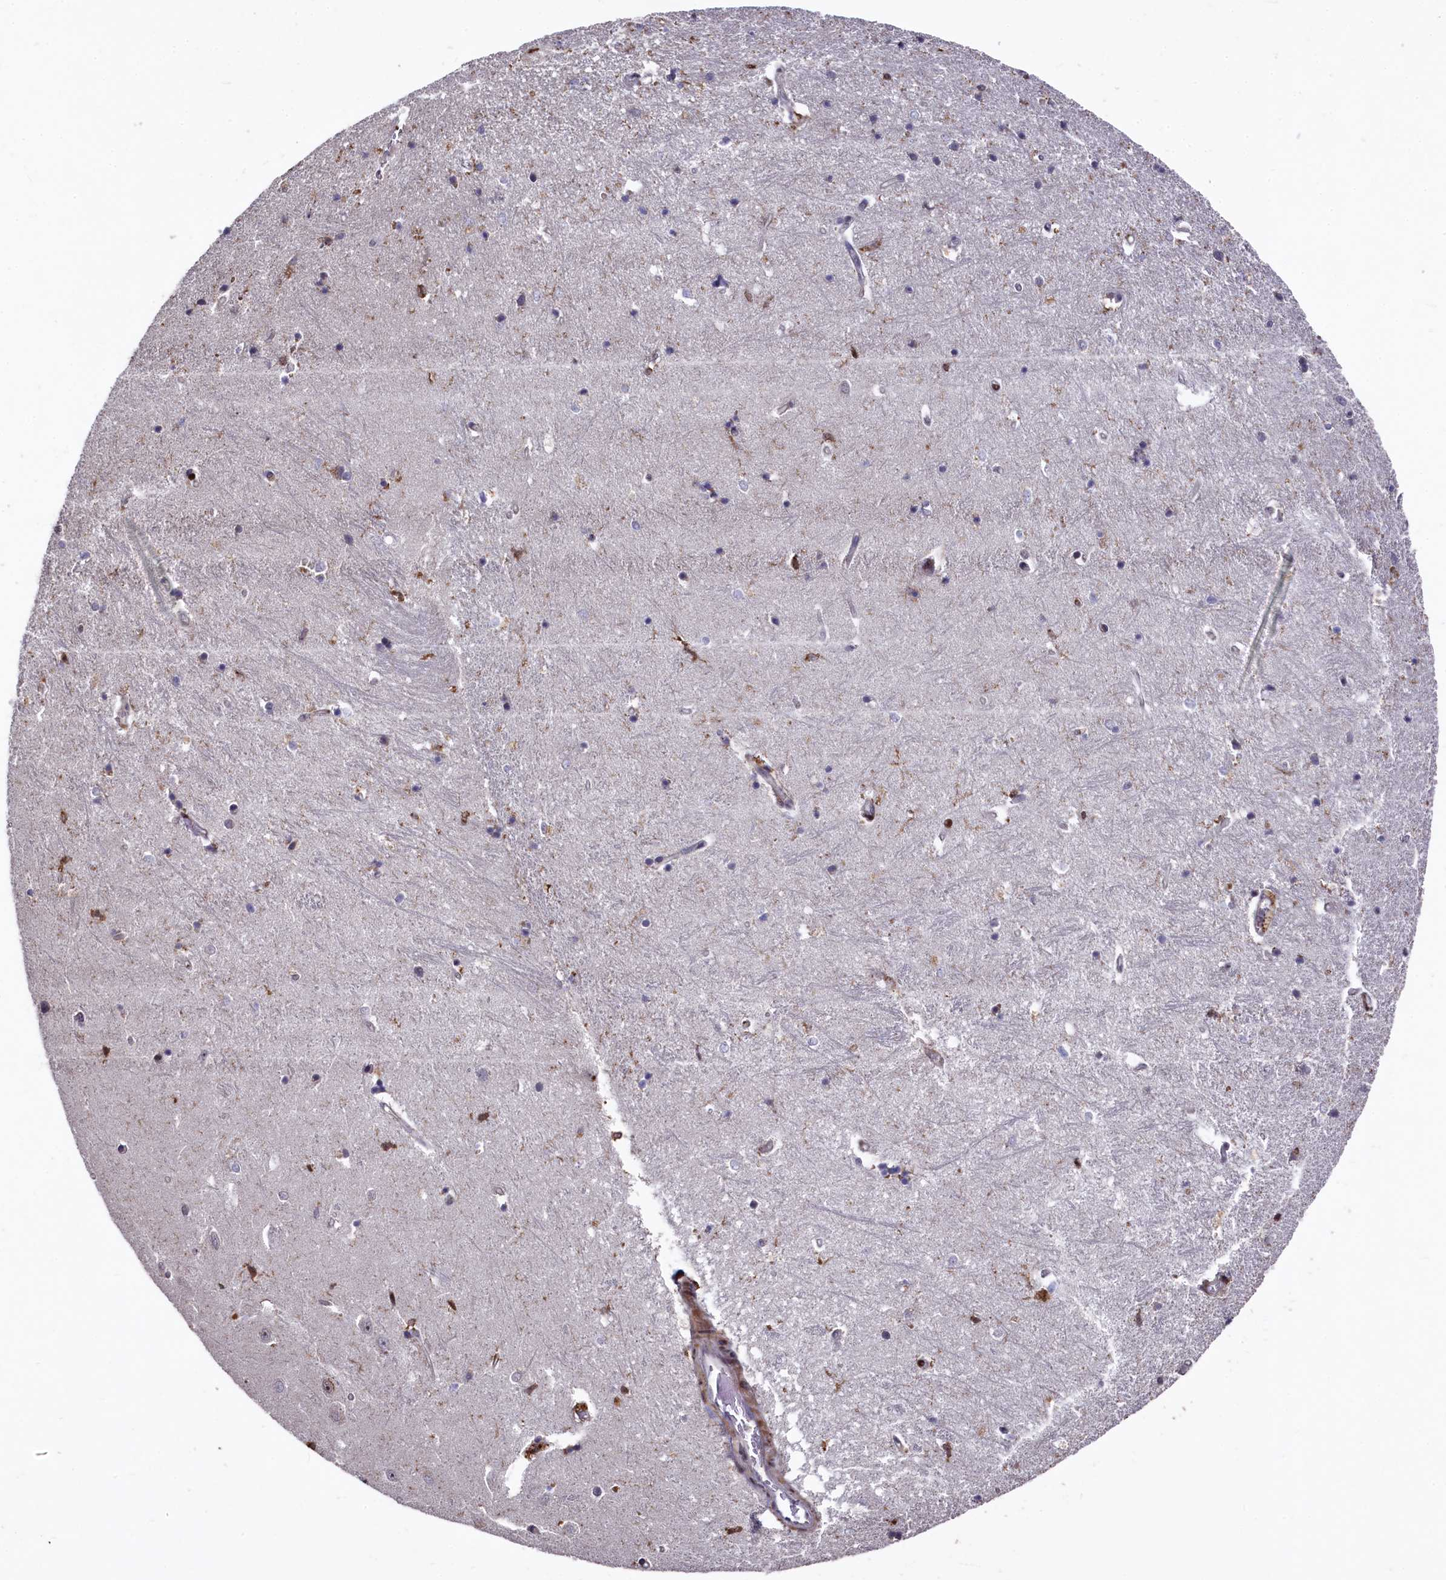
{"staining": {"intensity": "negative", "quantity": "none", "location": "none"}, "tissue": "hippocampus", "cell_type": "Glial cells", "image_type": "normal", "snomed": [{"axis": "morphology", "description": "Normal tissue, NOS"}, {"axis": "topography", "description": "Hippocampus"}], "caption": "There is no significant staining in glial cells of hippocampus. (Brightfield microscopy of DAB (3,3'-diaminobenzidine) immunohistochemistry (IHC) at high magnification).", "gene": "PLEKHO2", "patient": {"sex": "female", "age": 64}}